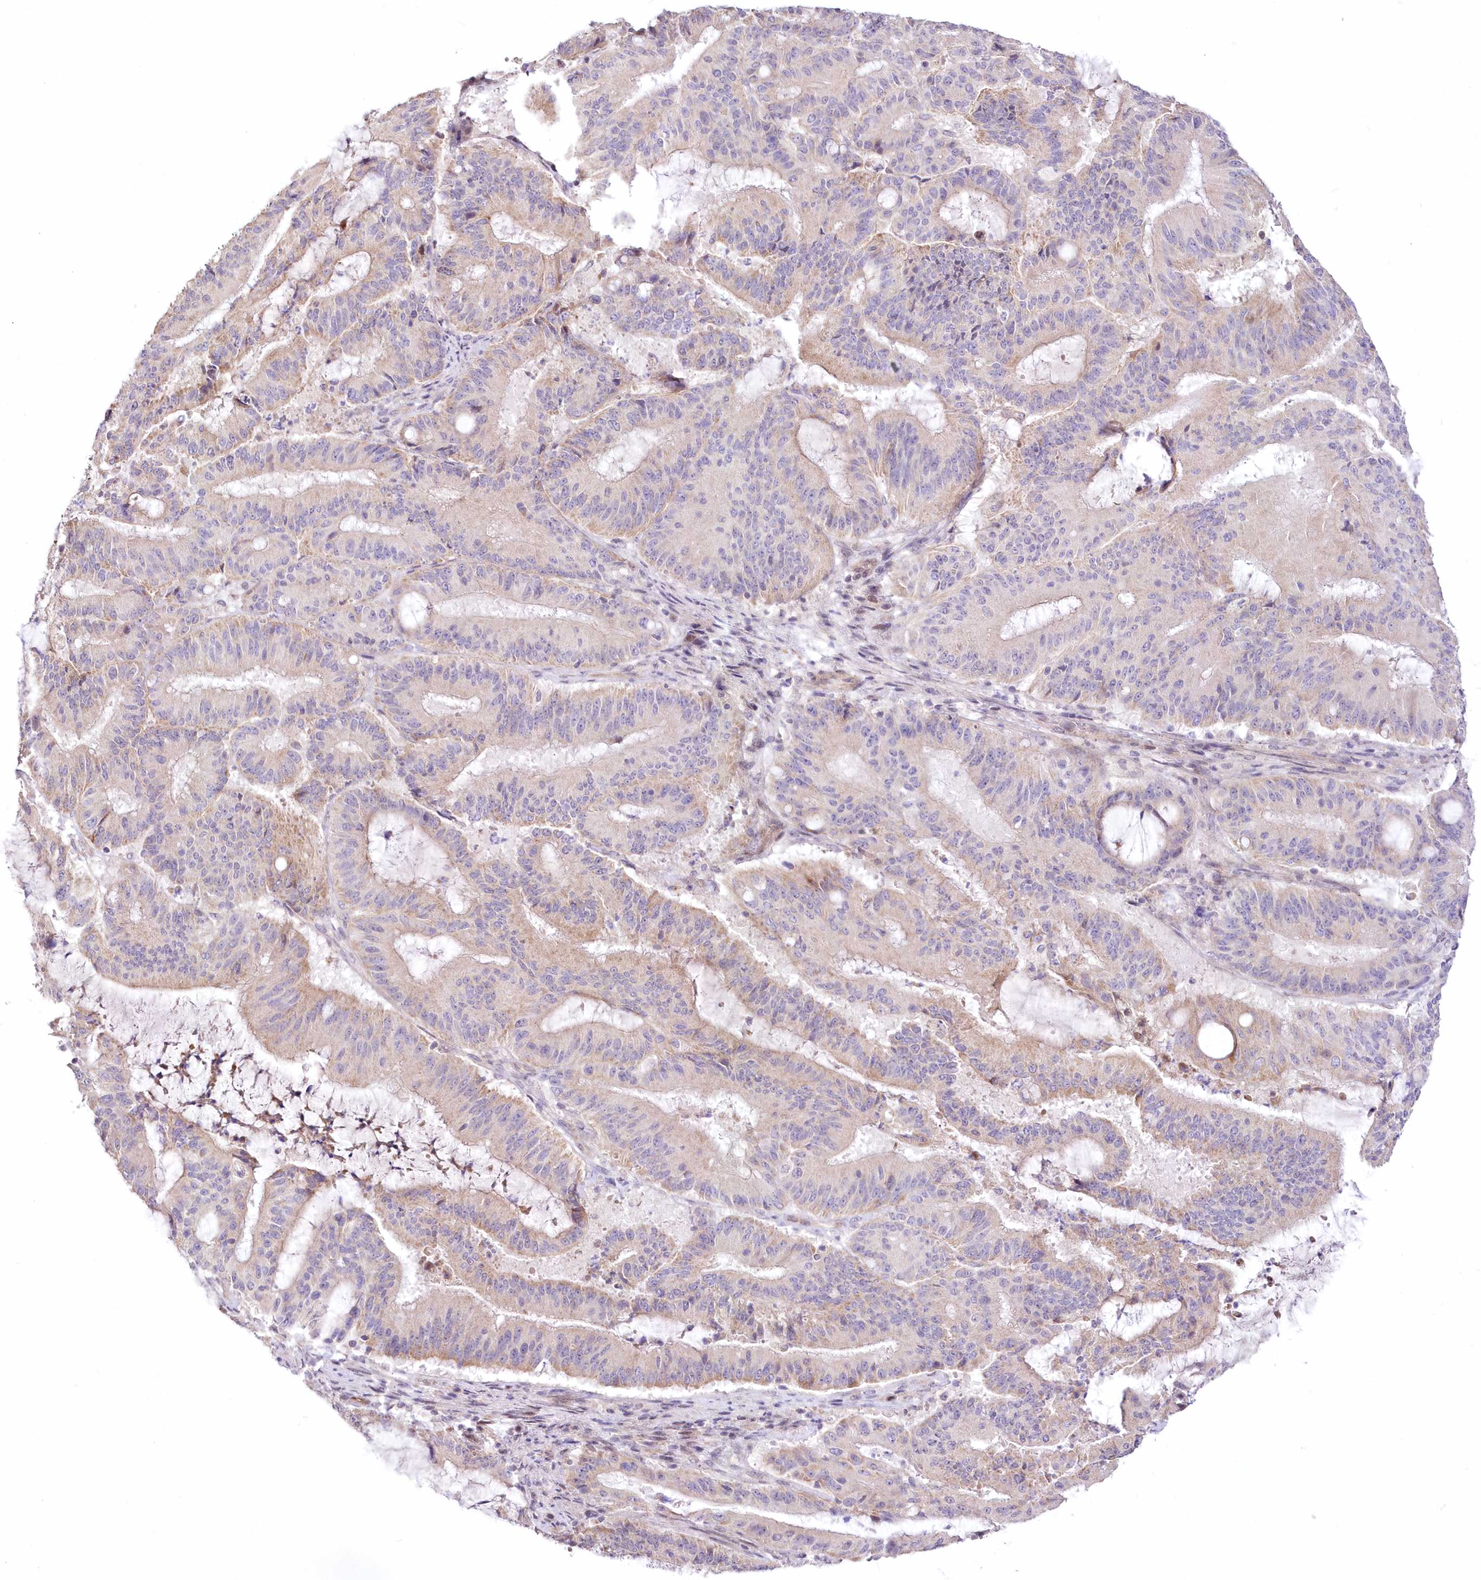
{"staining": {"intensity": "weak", "quantity": "<25%", "location": "cytoplasmic/membranous"}, "tissue": "liver cancer", "cell_type": "Tumor cells", "image_type": "cancer", "snomed": [{"axis": "morphology", "description": "Normal tissue, NOS"}, {"axis": "morphology", "description": "Cholangiocarcinoma"}, {"axis": "topography", "description": "Liver"}, {"axis": "topography", "description": "Peripheral nerve tissue"}], "caption": "A high-resolution image shows immunohistochemistry (IHC) staining of cholangiocarcinoma (liver), which reveals no significant staining in tumor cells.", "gene": "FAM241B", "patient": {"sex": "female", "age": 73}}